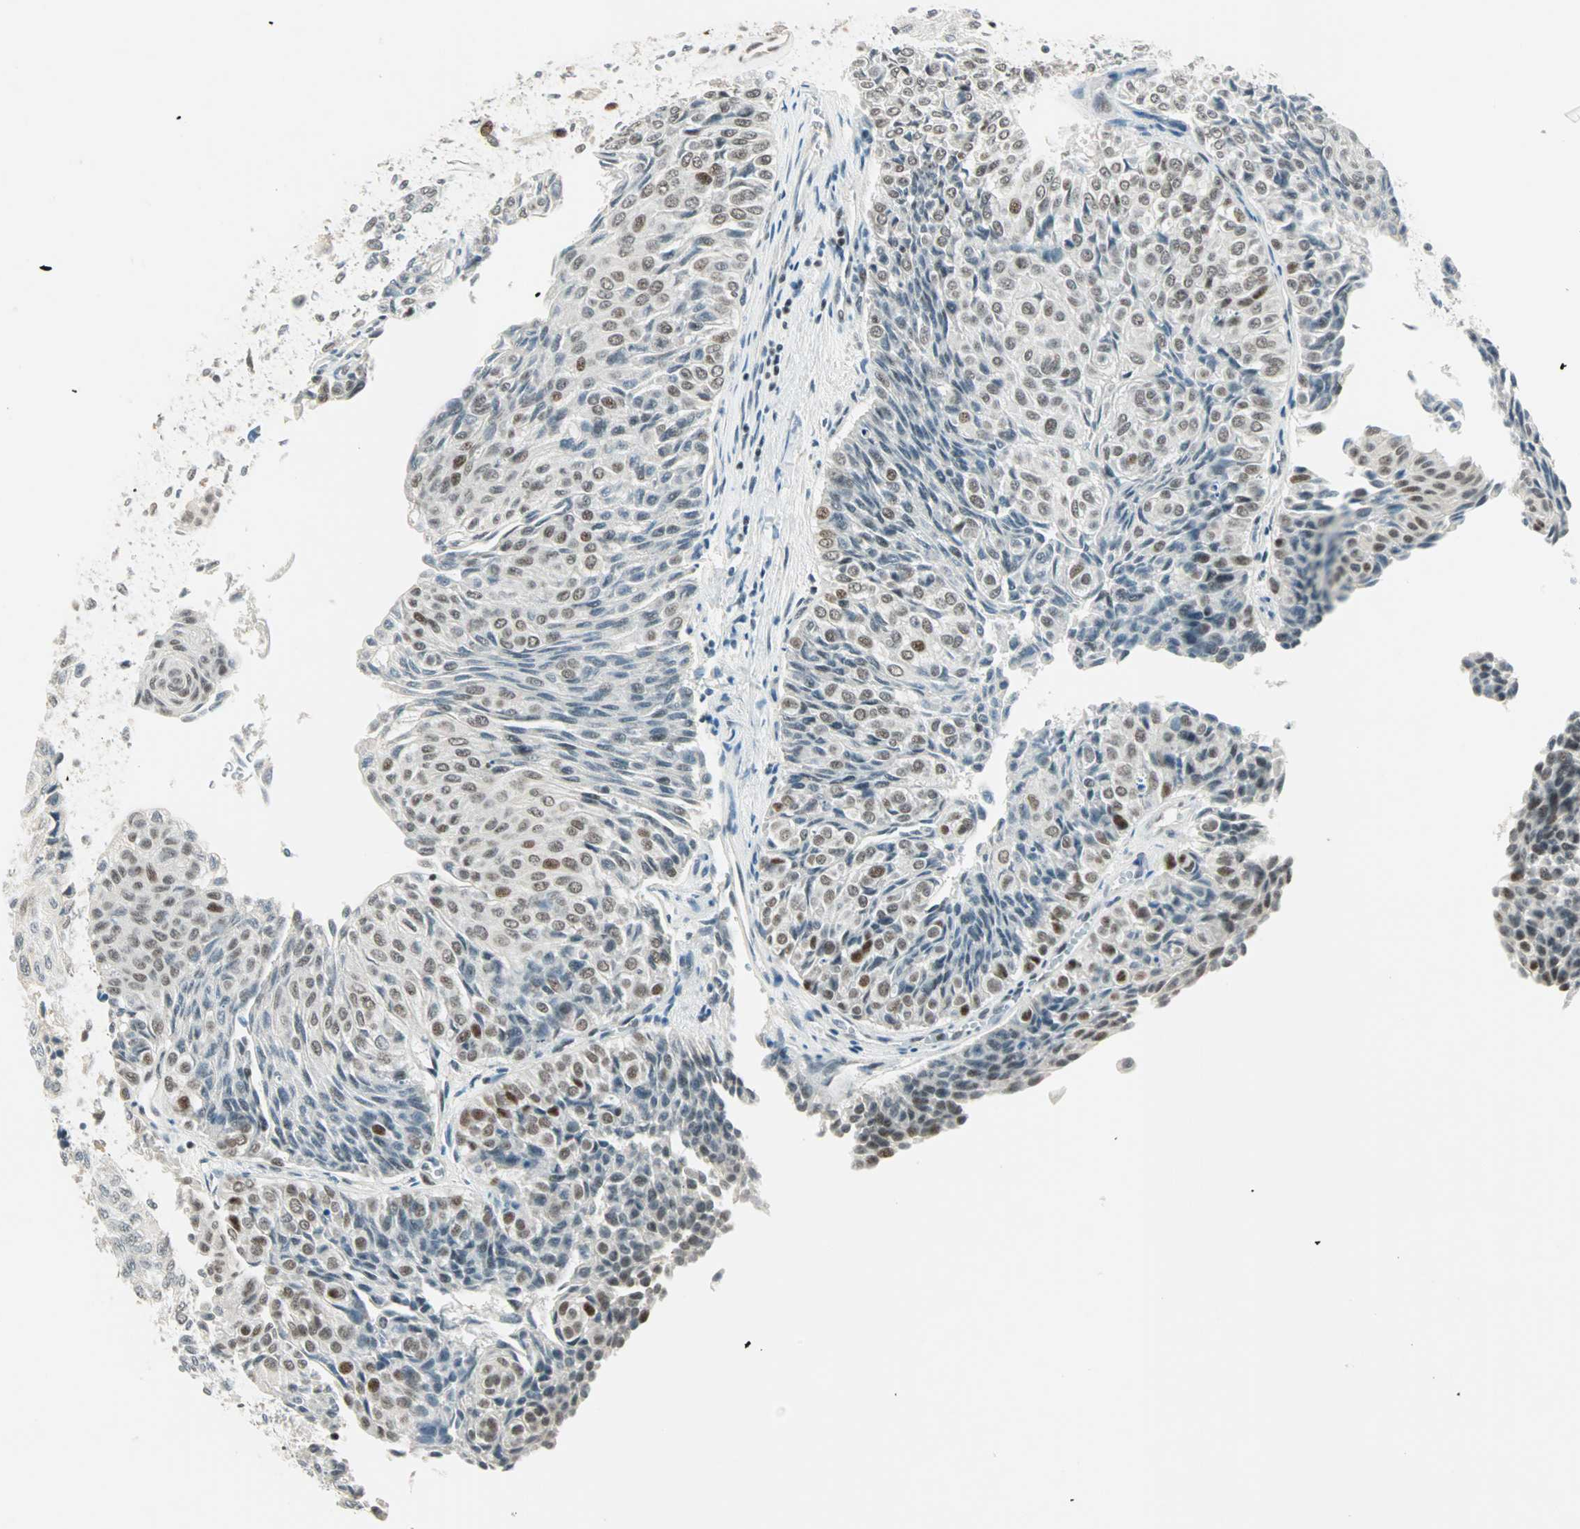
{"staining": {"intensity": "moderate", "quantity": "<25%", "location": "nuclear"}, "tissue": "urothelial cancer", "cell_type": "Tumor cells", "image_type": "cancer", "snomed": [{"axis": "morphology", "description": "Urothelial carcinoma, Low grade"}, {"axis": "topography", "description": "Urinary bladder"}], "caption": "A brown stain labels moderate nuclear staining of a protein in urothelial cancer tumor cells. (IHC, brightfield microscopy, high magnification).", "gene": "SIN3A", "patient": {"sex": "male", "age": 78}}